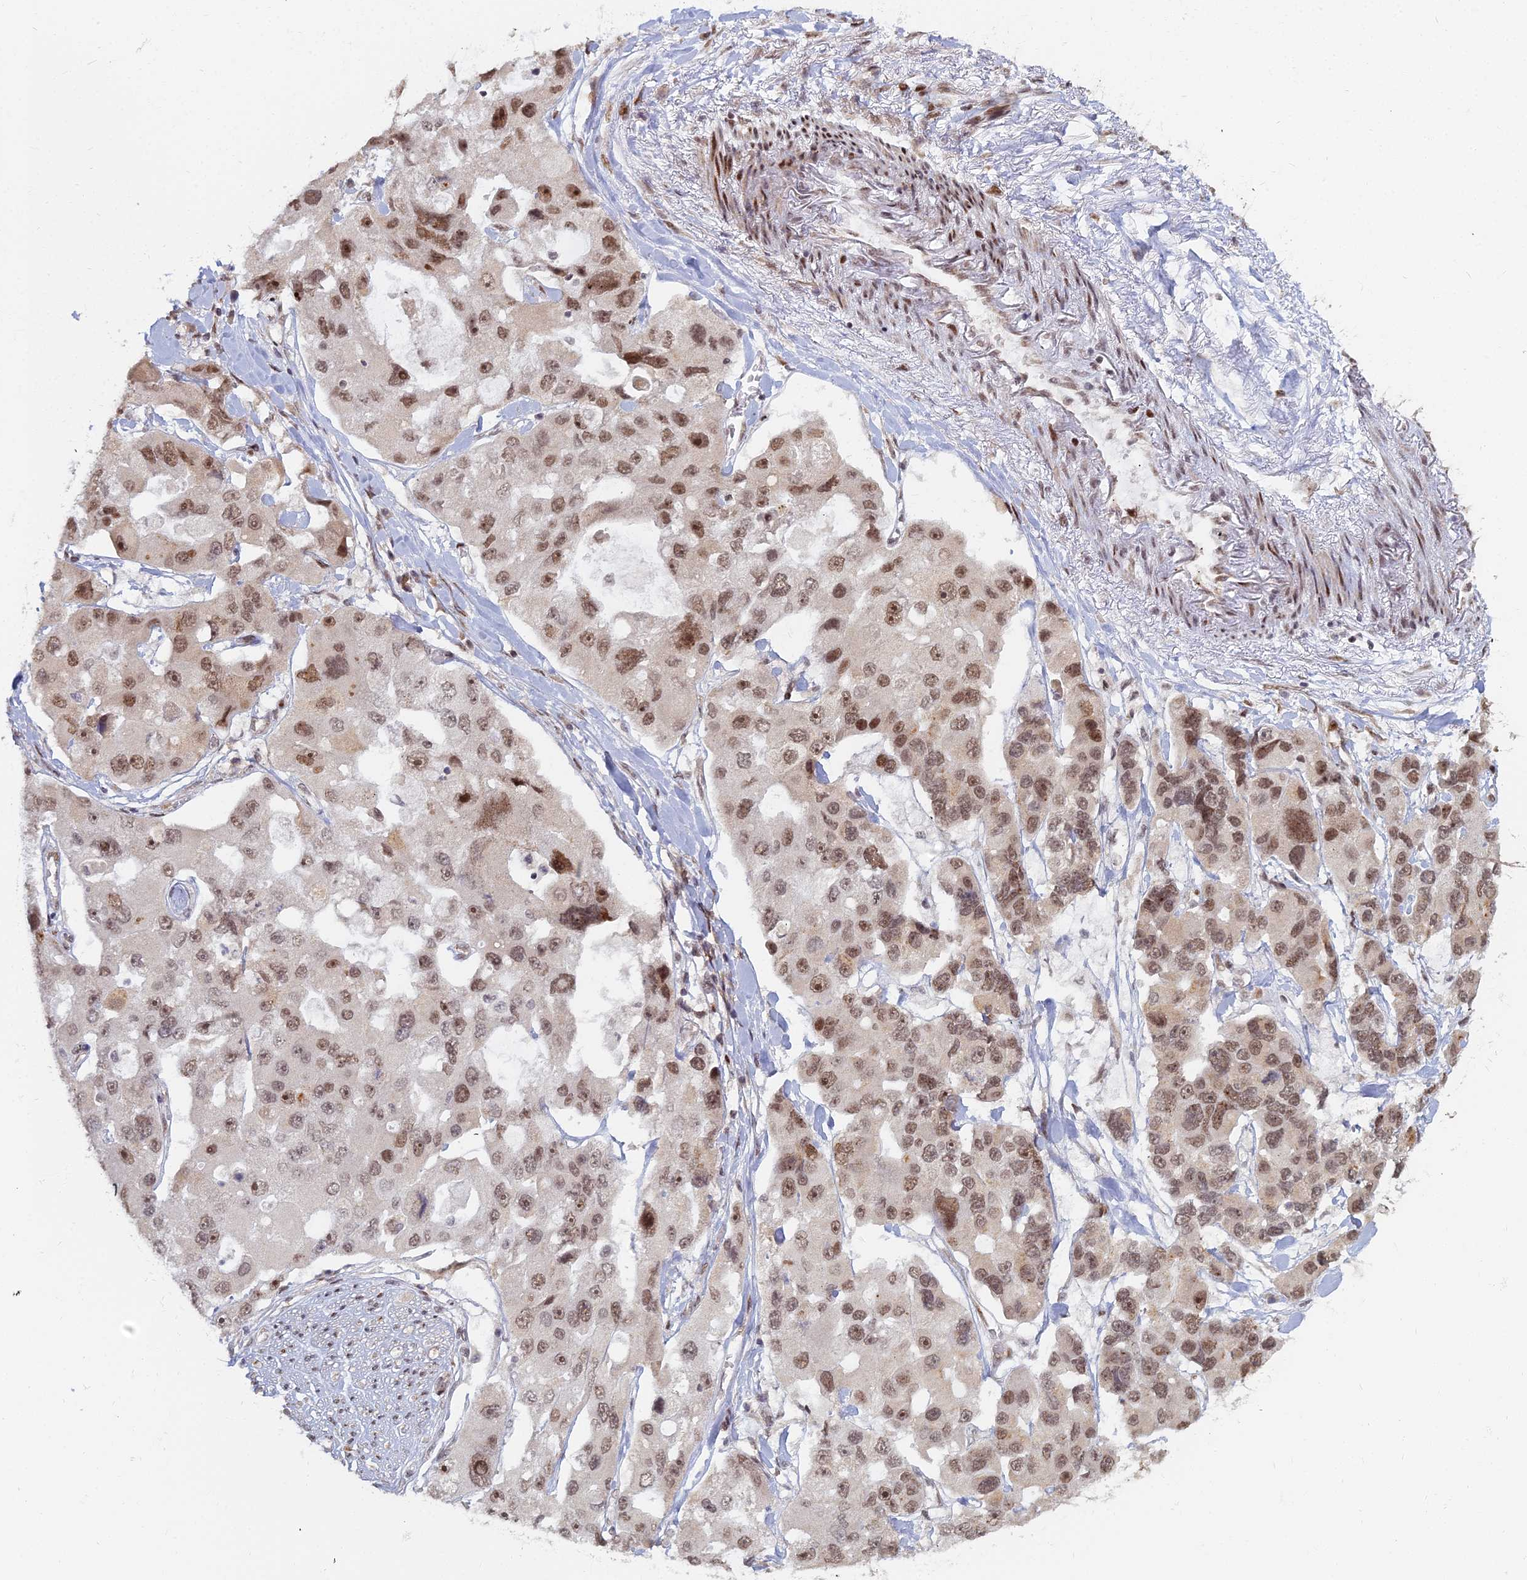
{"staining": {"intensity": "moderate", "quantity": ">75%", "location": "nuclear"}, "tissue": "lung cancer", "cell_type": "Tumor cells", "image_type": "cancer", "snomed": [{"axis": "morphology", "description": "Adenocarcinoma, NOS"}, {"axis": "topography", "description": "Lung"}], "caption": "Human lung cancer stained with a brown dye shows moderate nuclear positive staining in about >75% of tumor cells.", "gene": "ABCA2", "patient": {"sex": "female", "age": 54}}